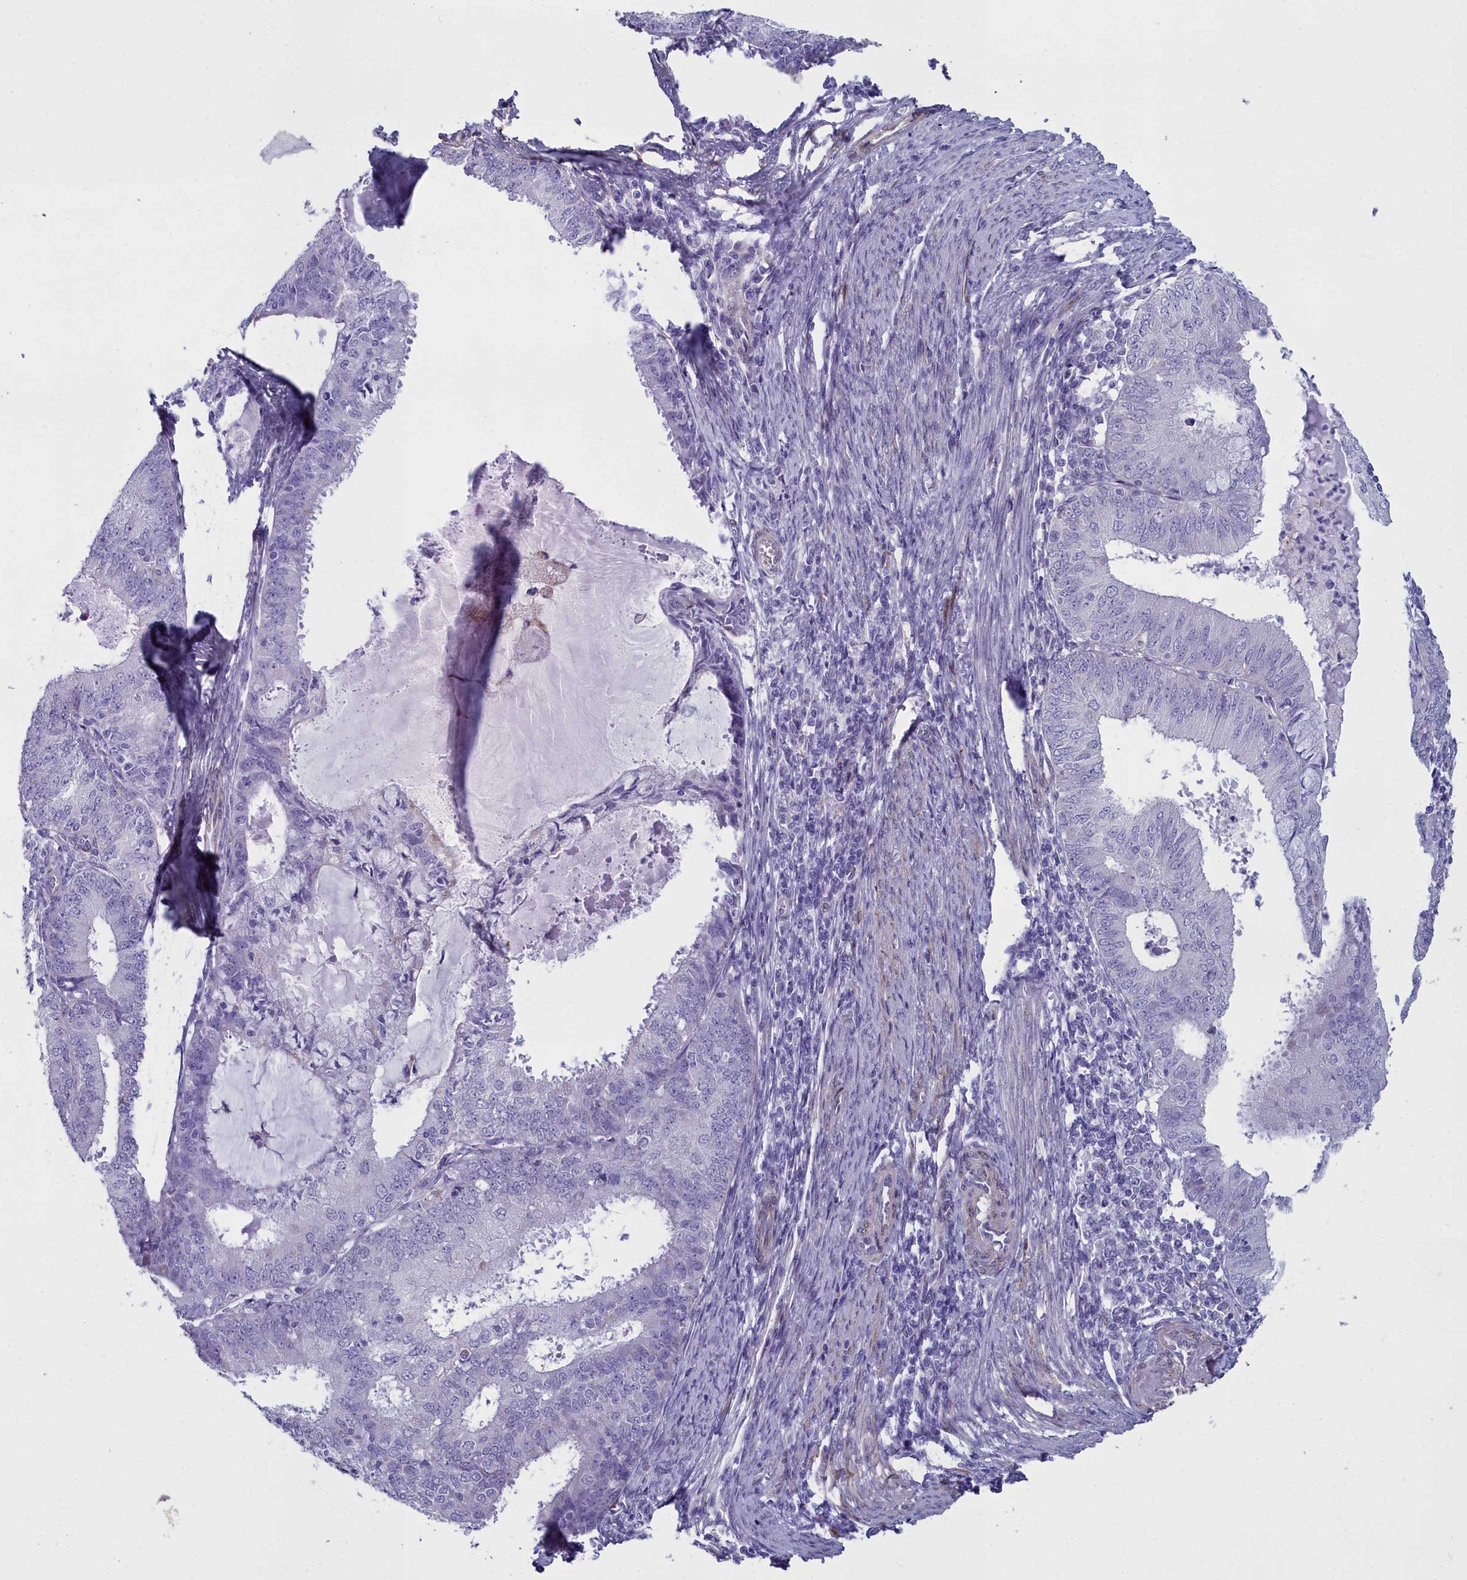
{"staining": {"intensity": "negative", "quantity": "none", "location": "none"}, "tissue": "endometrial cancer", "cell_type": "Tumor cells", "image_type": "cancer", "snomed": [{"axis": "morphology", "description": "Adenocarcinoma, NOS"}, {"axis": "topography", "description": "Endometrium"}], "caption": "Protein analysis of endometrial adenocarcinoma shows no significant staining in tumor cells.", "gene": "PPP1R14A", "patient": {"sex": "female", "age": 57}}